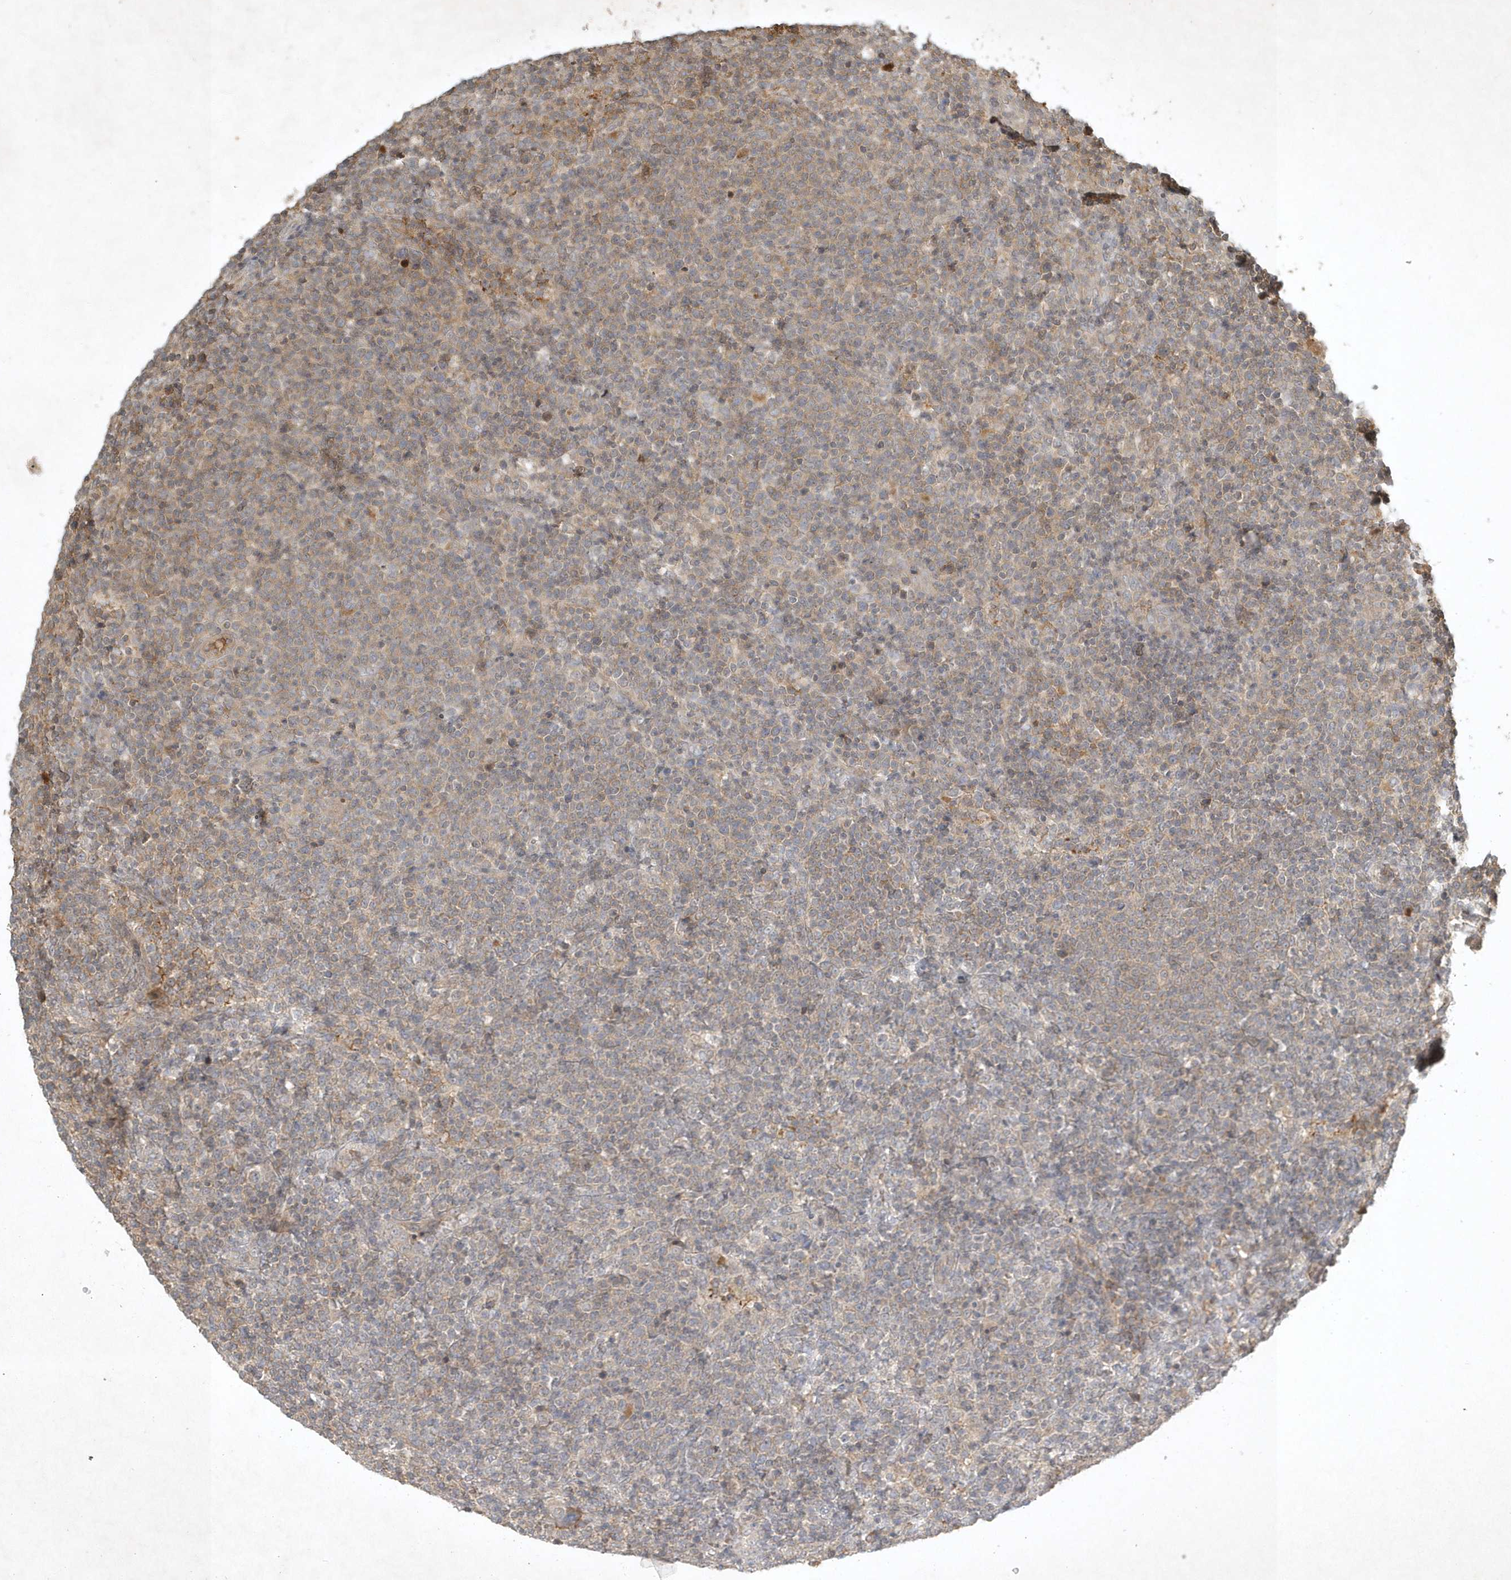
{"staining": {"intensity": "weak", "quantity": "<25%", "location": "cytoplasmic/membranous"}, "tissue": "lymphoma", "cell_type": "Tumor cells", "image_type": "cancer", "snomed": [{"axis": "morphology", "description": "Malignant lymphoma, non-Hodgkin's type, High grade"}, {"axis": "topography", "description": "Lymph node"}], "caption": "Protein analysis of malignant lymphoma, non-Hodgkin's type (high-grade) shows no significant positivity in tumor cells.", "gene": "TNFAIP6", "patient": {"sex": "male", "age": 61}}